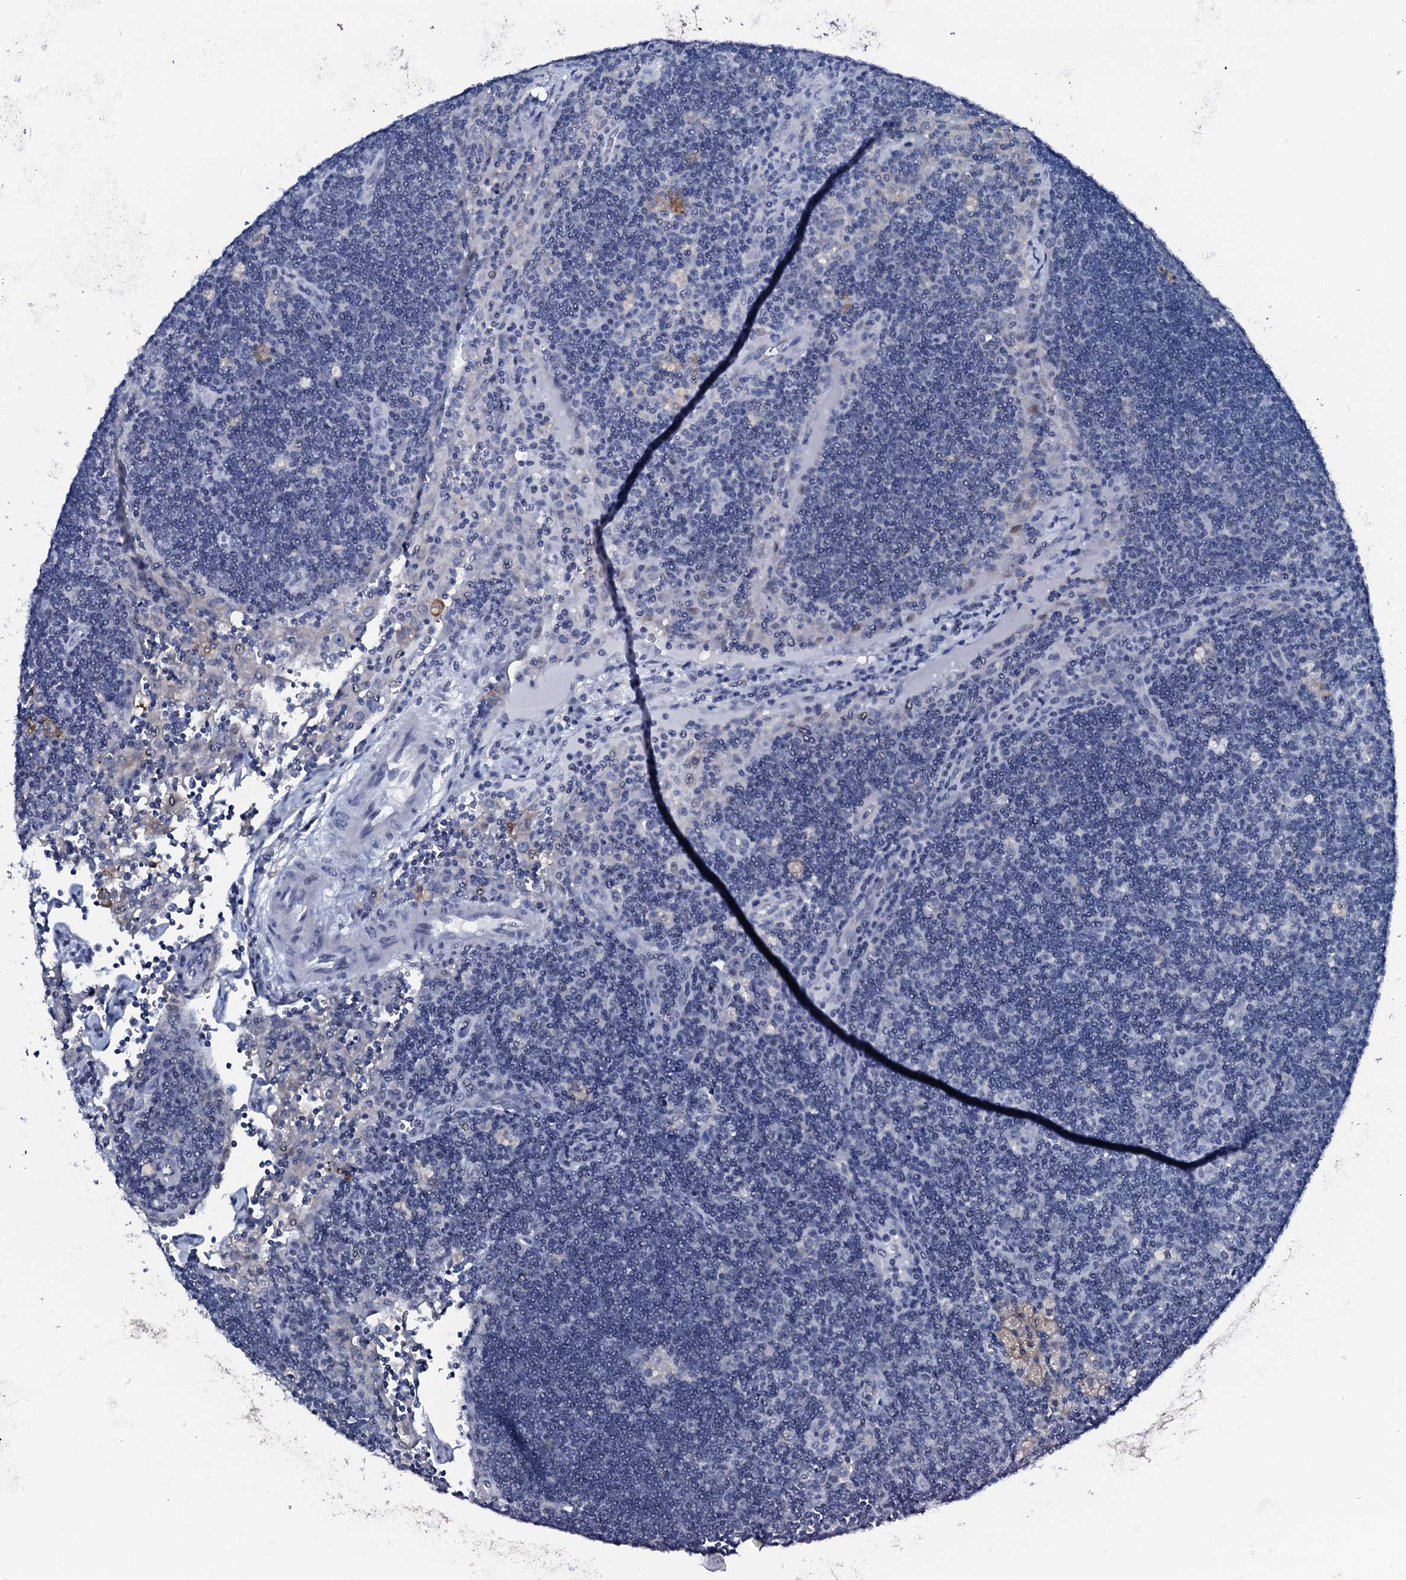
{"staining": {"intensity": "negative", "quantity": "none", "location": "none"}, "tissue": "lymph node", "cell_type": "Germinal center cells", "image_type": "normal", "snomed": [{"axis": "morphology", "description": "Normal tissue, NOS"}, {"axis": "topography", "description": "Lymph node"}], "caption": "The histopathology image exhibits no significant staining in germinal center cells of lymph node.", "gene": "SLC4A7", "patient": {"sex": "male", "age": 58}}